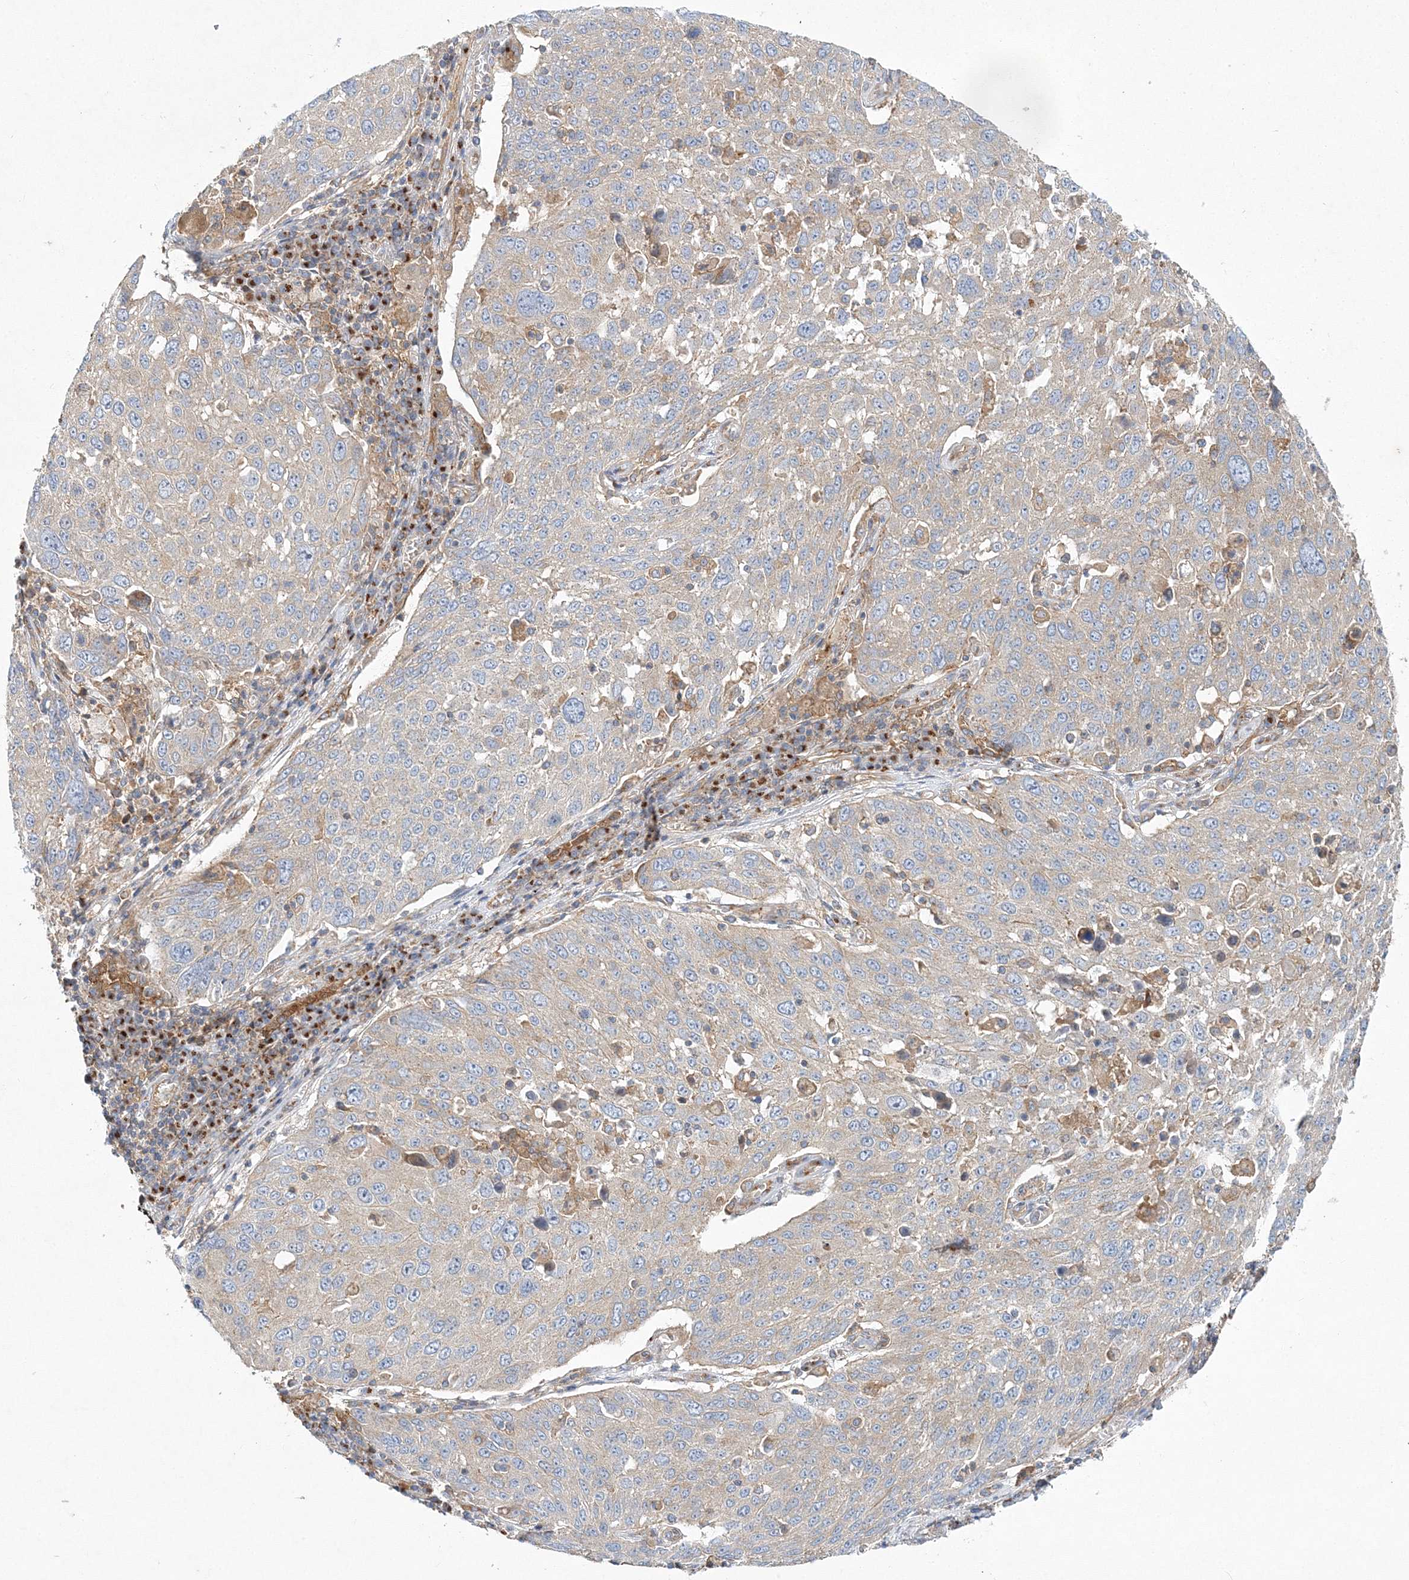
{"staining": {"intensity": "weak", "quantity": "<25%", "location": "cytoplasmic/membranous"}, "tissue": "lung cancer", "cell_type": "Tumor cells", "image_type": "cancer", "snomed": [{"axis": "morphology", "description": "Squamous cell carcinoma, NOS"}, {"axis": "topography", "description": "Lung"}], "caption": "High magnification brightfield microscopy of lung cancer stained with DAB (brown) and counterstained with hematoxylin (blue): tumor cells show no significant positivity.", "gene": "SEC23IP", "patient": {"sex": "male", "age": 65}}